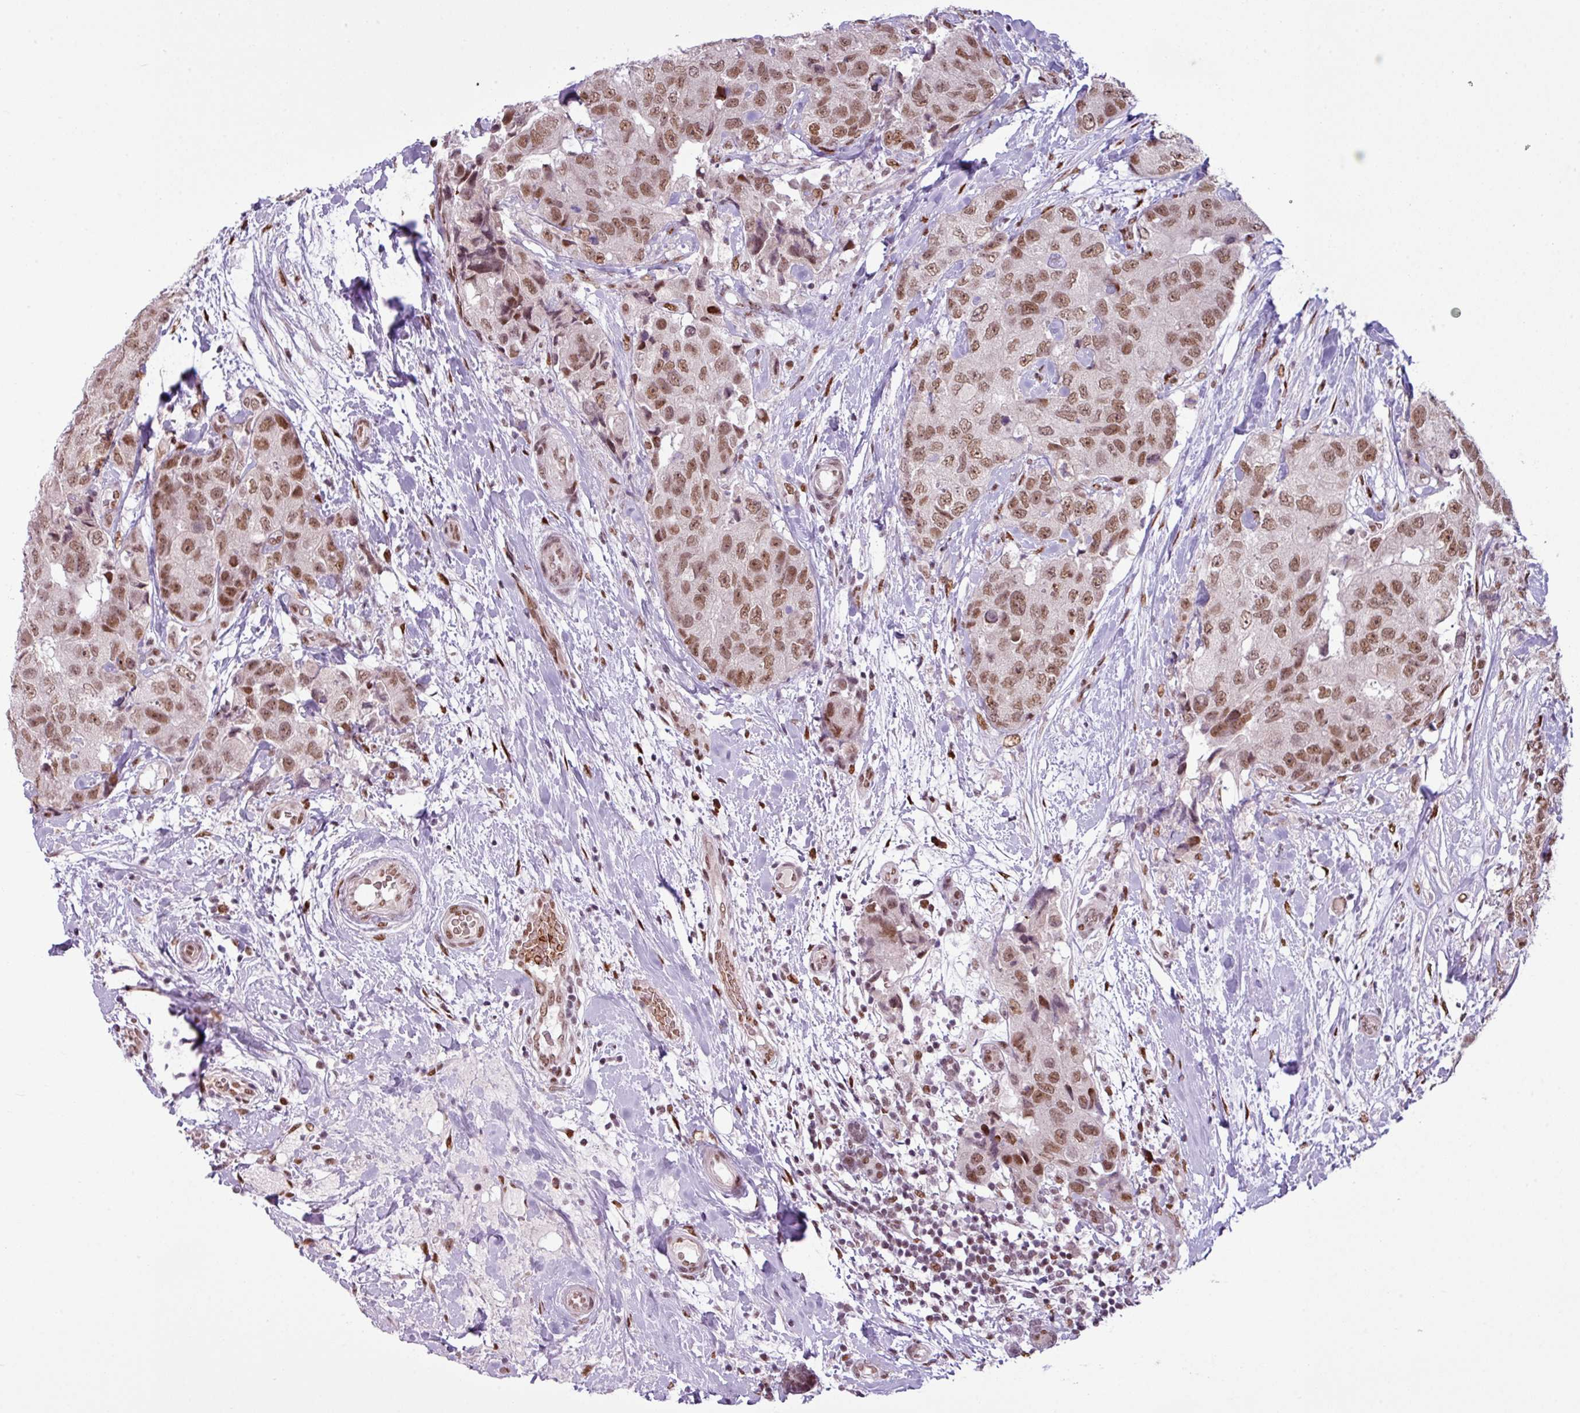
{"staining": {"intensity": "moderate", "quantity": ">75%", "location": "nuclear"}, "tissue": "breast cancer", "cell_type": "Tumor cells", "image_type": "cancer", "snomed": [{"axis": "morphology", "description": "Duct carcinoma"}, {"axis": "topography", "description": "Breast"}], "caption": "Immunohistochemistry (IHC) micrograph of human invasive ductal carcinoma (breast) stained for a protein (brown), which displays medium levels of moderate nuclear expression in approximately >75% of tumor cells.", "gene": "PRDM5", "patient": {"sex": "female", "age": 62}}